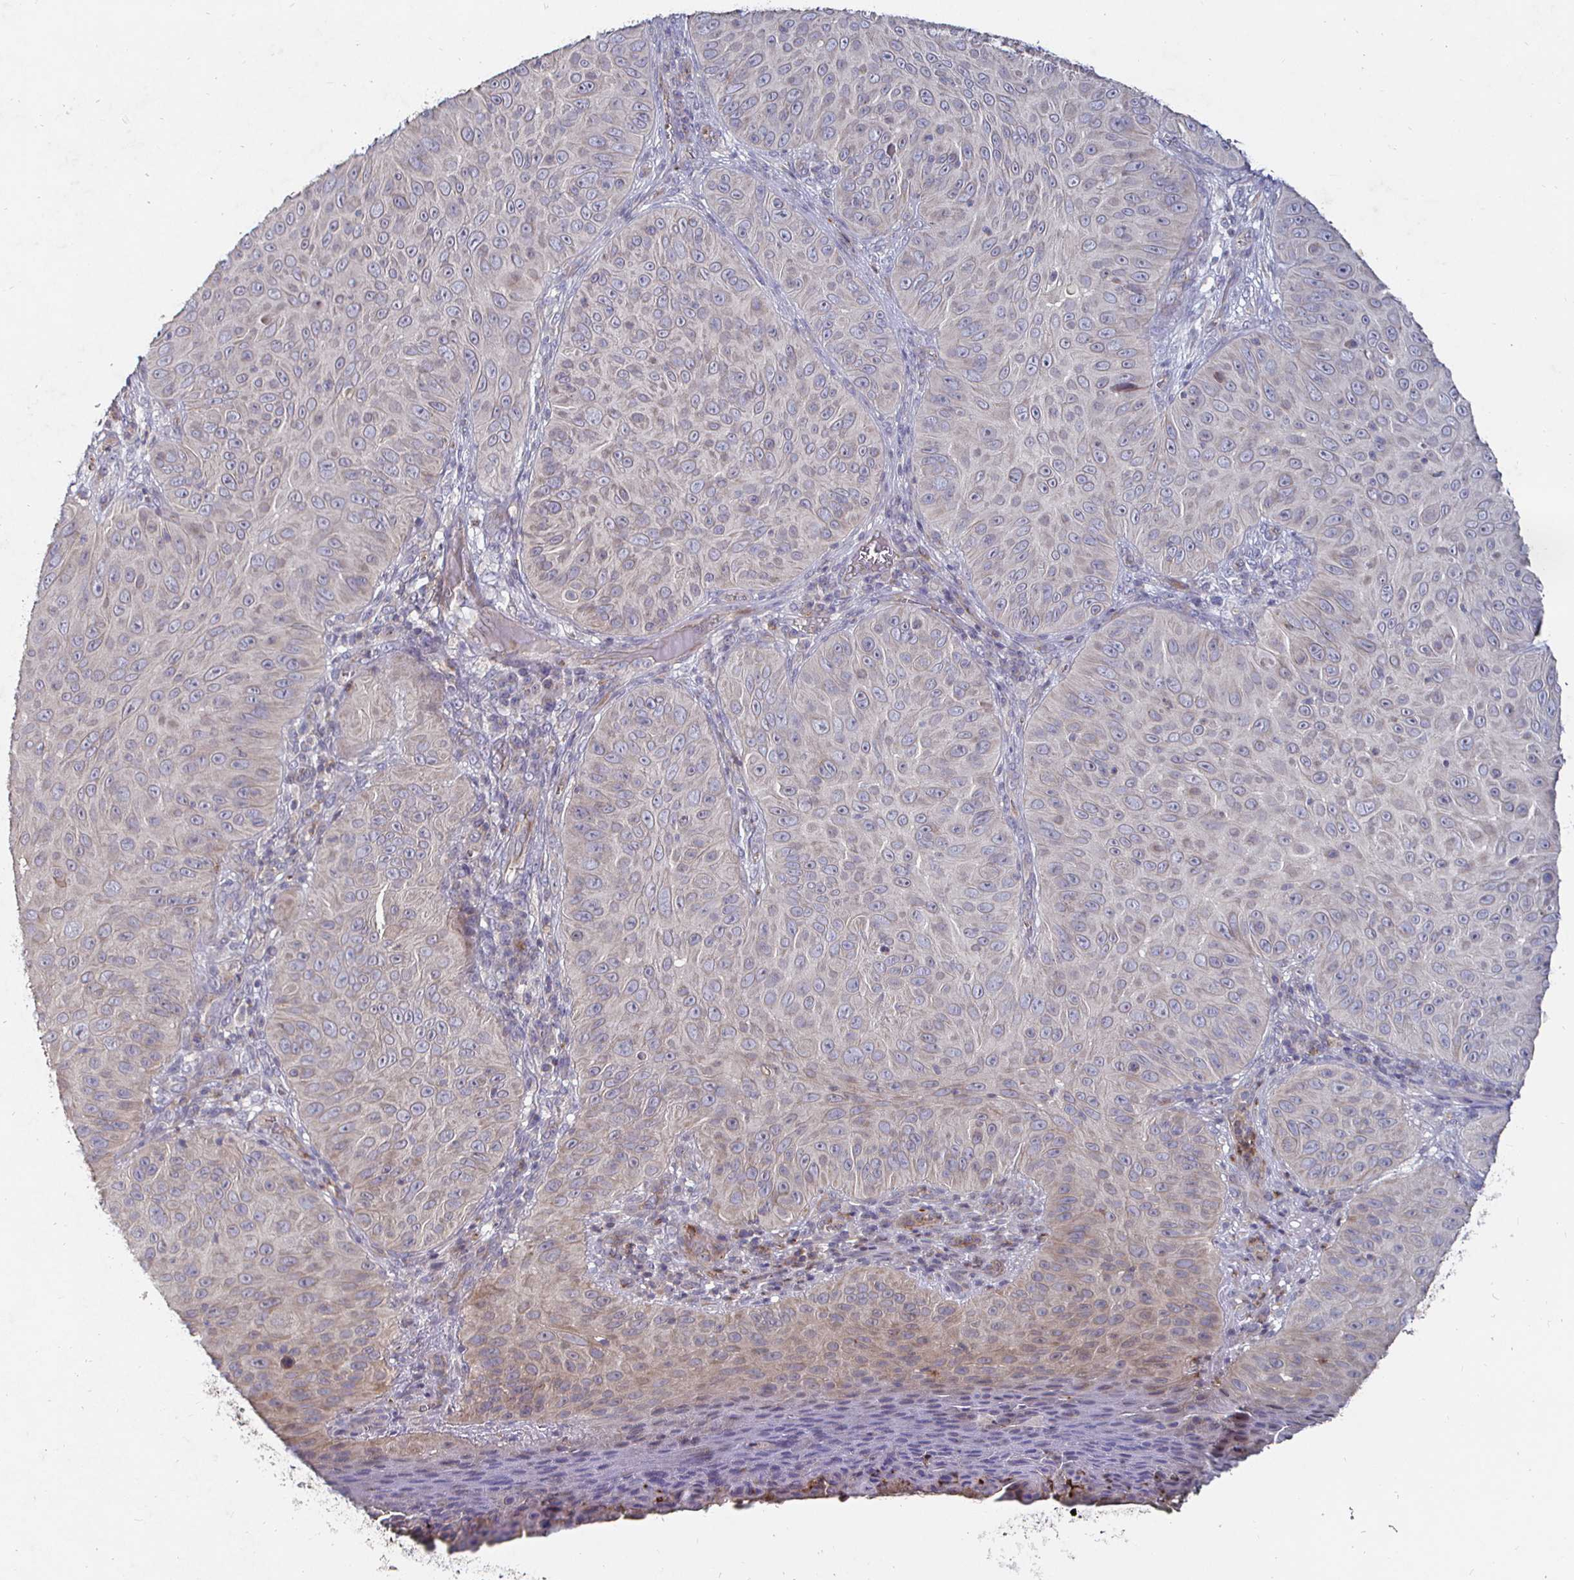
{"staining": {"intensity": "weak", "quantity": "<25%", "location": "cytoplasmic/membranous"}, "tissue": "skin cancer", "cell_type": "Tumor cells", "image_type": "cancer", "snomed": [{"axis": "morphology", "description": "Squamous cell carcinoma, NOS"}, {"axis": "topography", "description": "Skin"}], "caption": "DAB immunohistochemical staining of human skin cancer (squamous cell carcinoma) demonstrates no significant expression in tumor cells.", "gene": "NRSN1", "patient": {"sex": "male", "age": 82}}